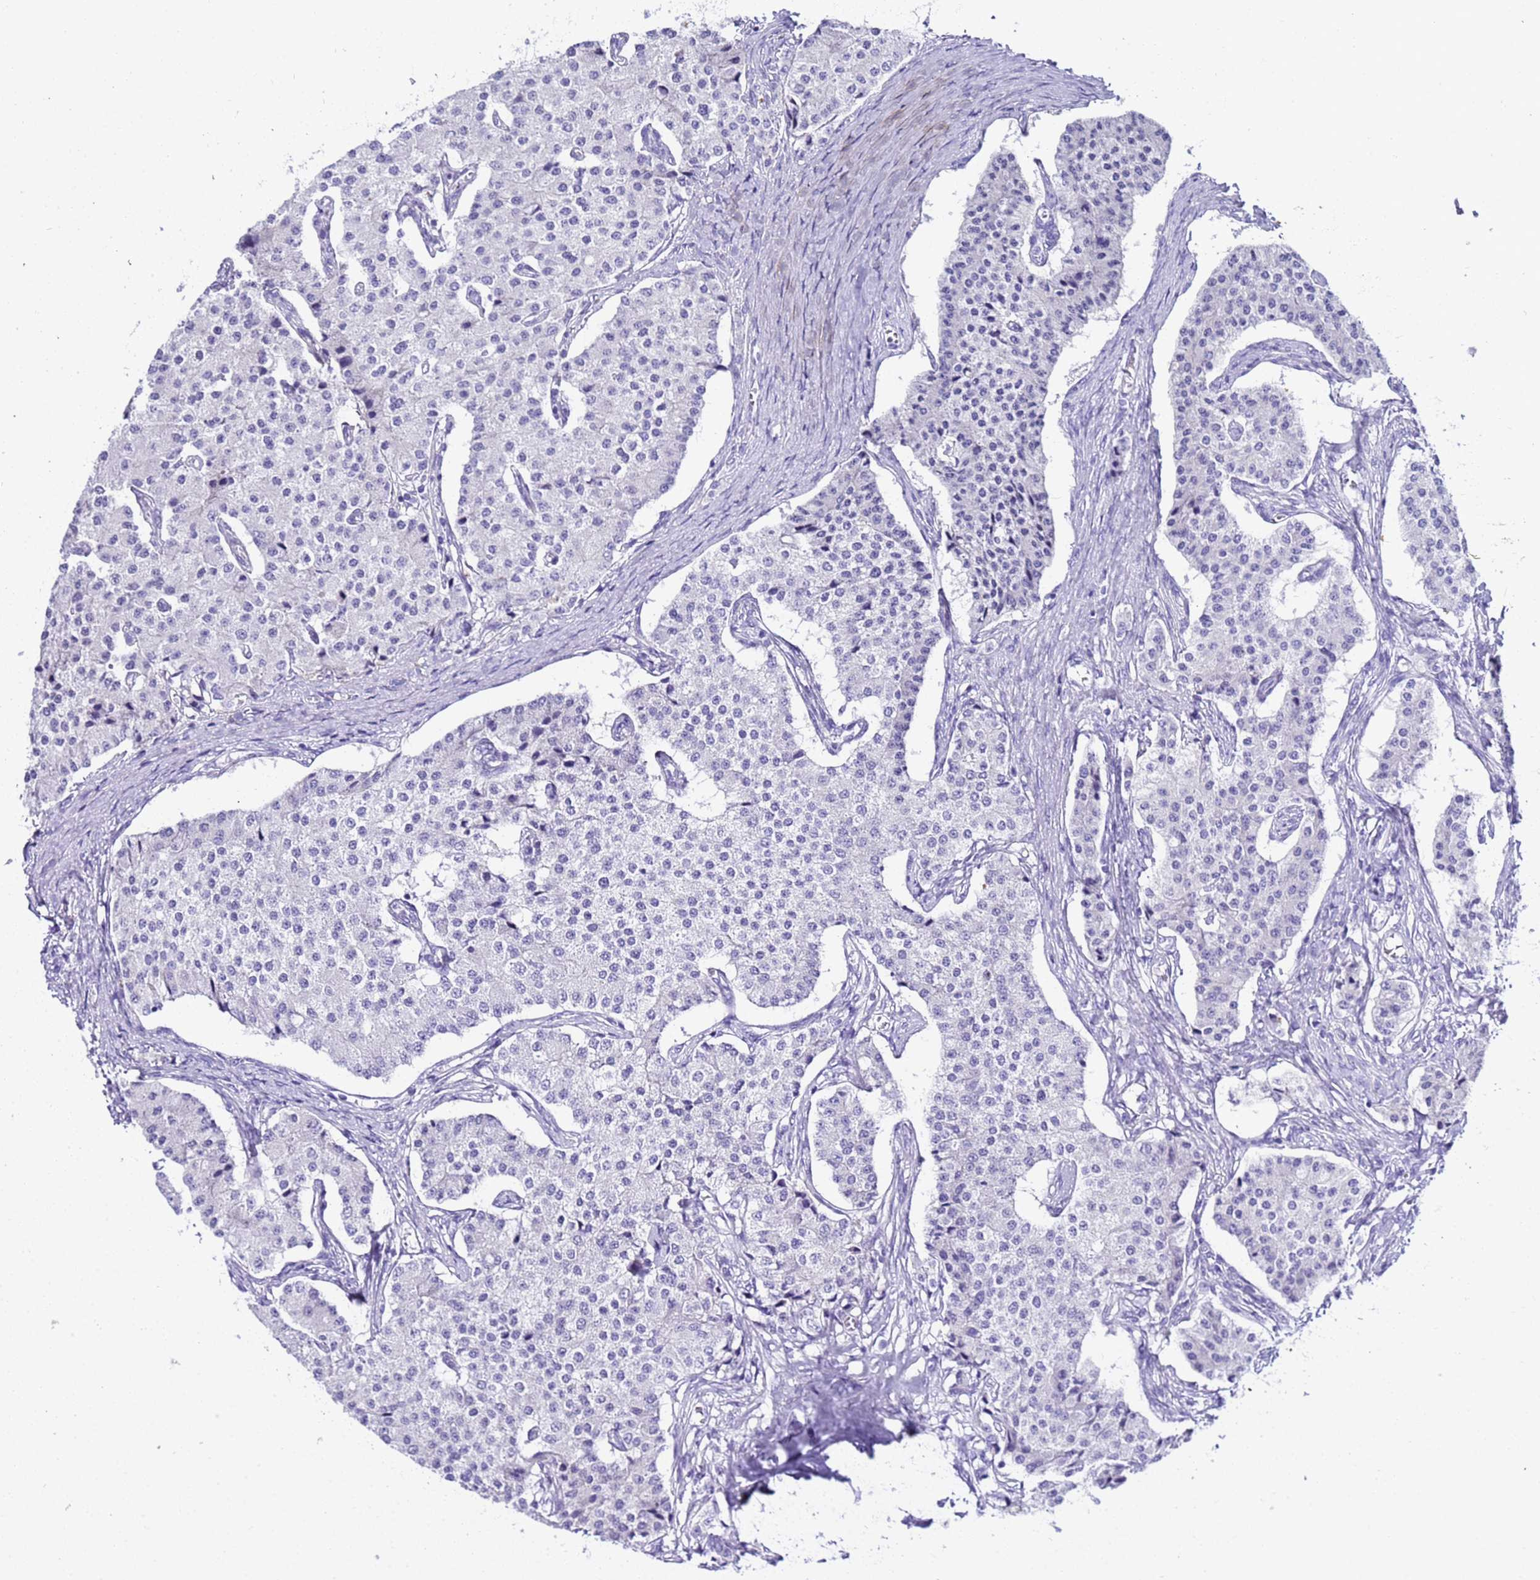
{"staining": {"intensity": "negative", "quantity": "none", "location": "none"}, "tissue": "carcinoid", "cell_type": "Tumor cells", "image_type": "cancer", "snomed": [{"axis": "morphology", "description": "Carcinoid, malignant, NOS"}, {"axis": "topography", "description": "Colon"}], "caption": "High power microscopy micrograph of an immunohistochemistry histopathology image of carcinoid, revealing no significant staining in tumor cells. (Stains: DAB immunohistochemistry with hematoxylin counter stain, Microscopy: brightfield microscopy at high magnification).", "gene": "CFHR2", "patient": {"sex": "female", "age": 52}}